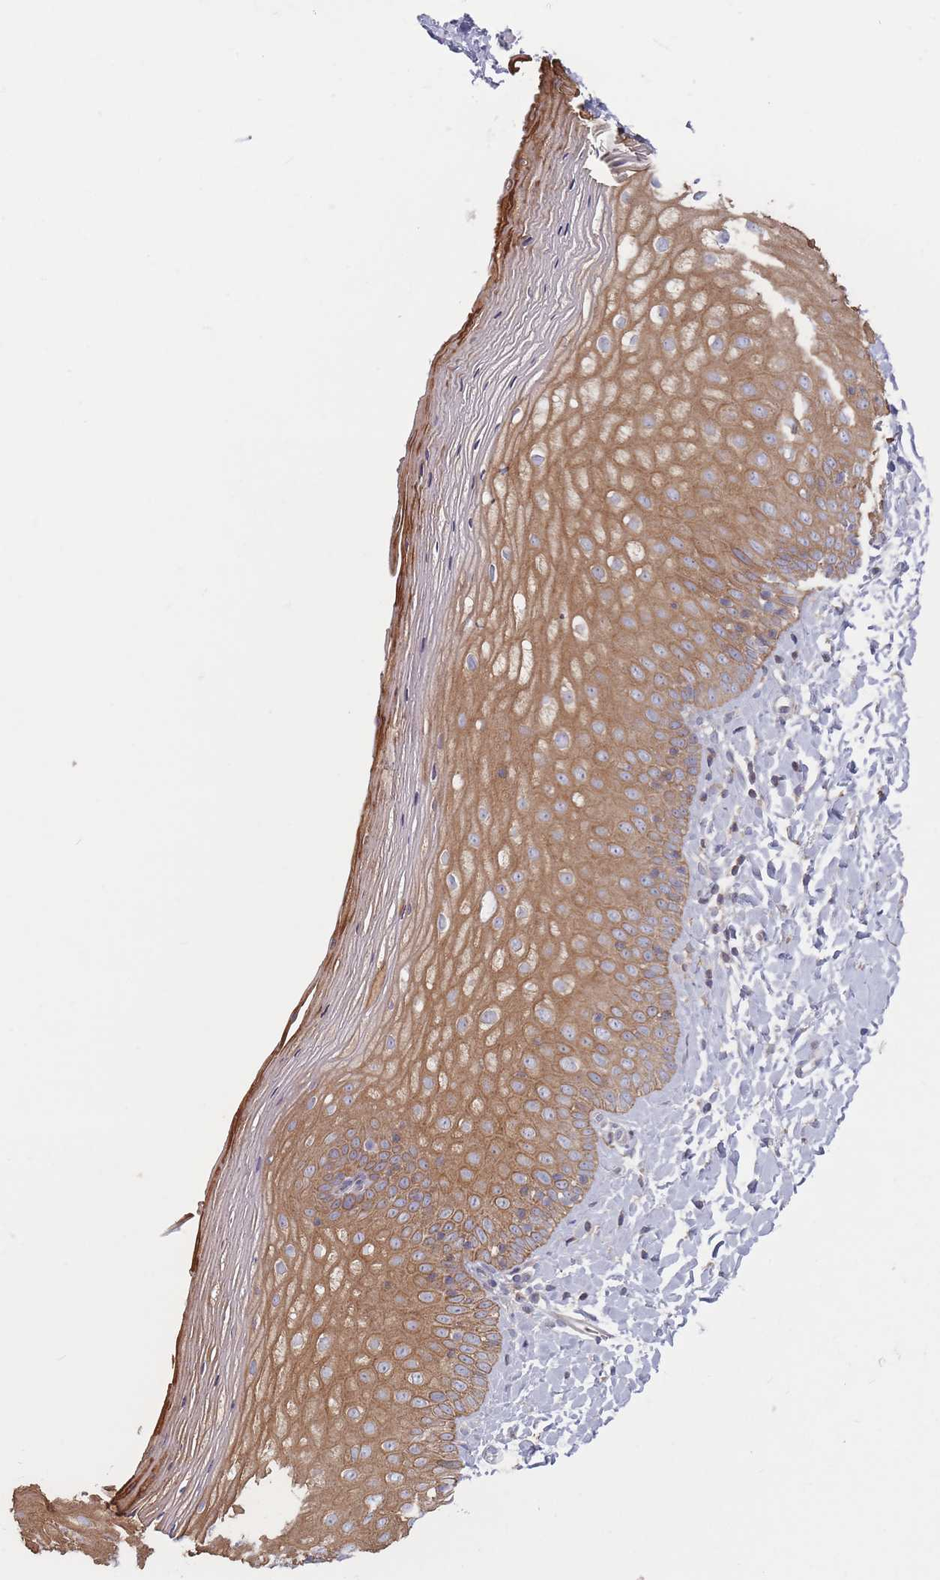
{"staining": {"intensity": "moderate", "quantity": ">75%", "location": "cytoplasmic/membranous"}, "tissue": "vagina", "cell_type": "Squamous epithelial cells", "image_type": "normal", "snomed": [{"axis": "morphology", "description": "Normal tissue, NOS"}, {"axis": "topography", "description": "Vagina"}], "caption": "Squamous epithelial cells exhibit medium levels of moderate cytoplasmic/membranous expression in approximately >75% of cells in unremarkable human vagina.", "gene": "HSBP1L1", "patient": {"sex": "female", "age": 65}}